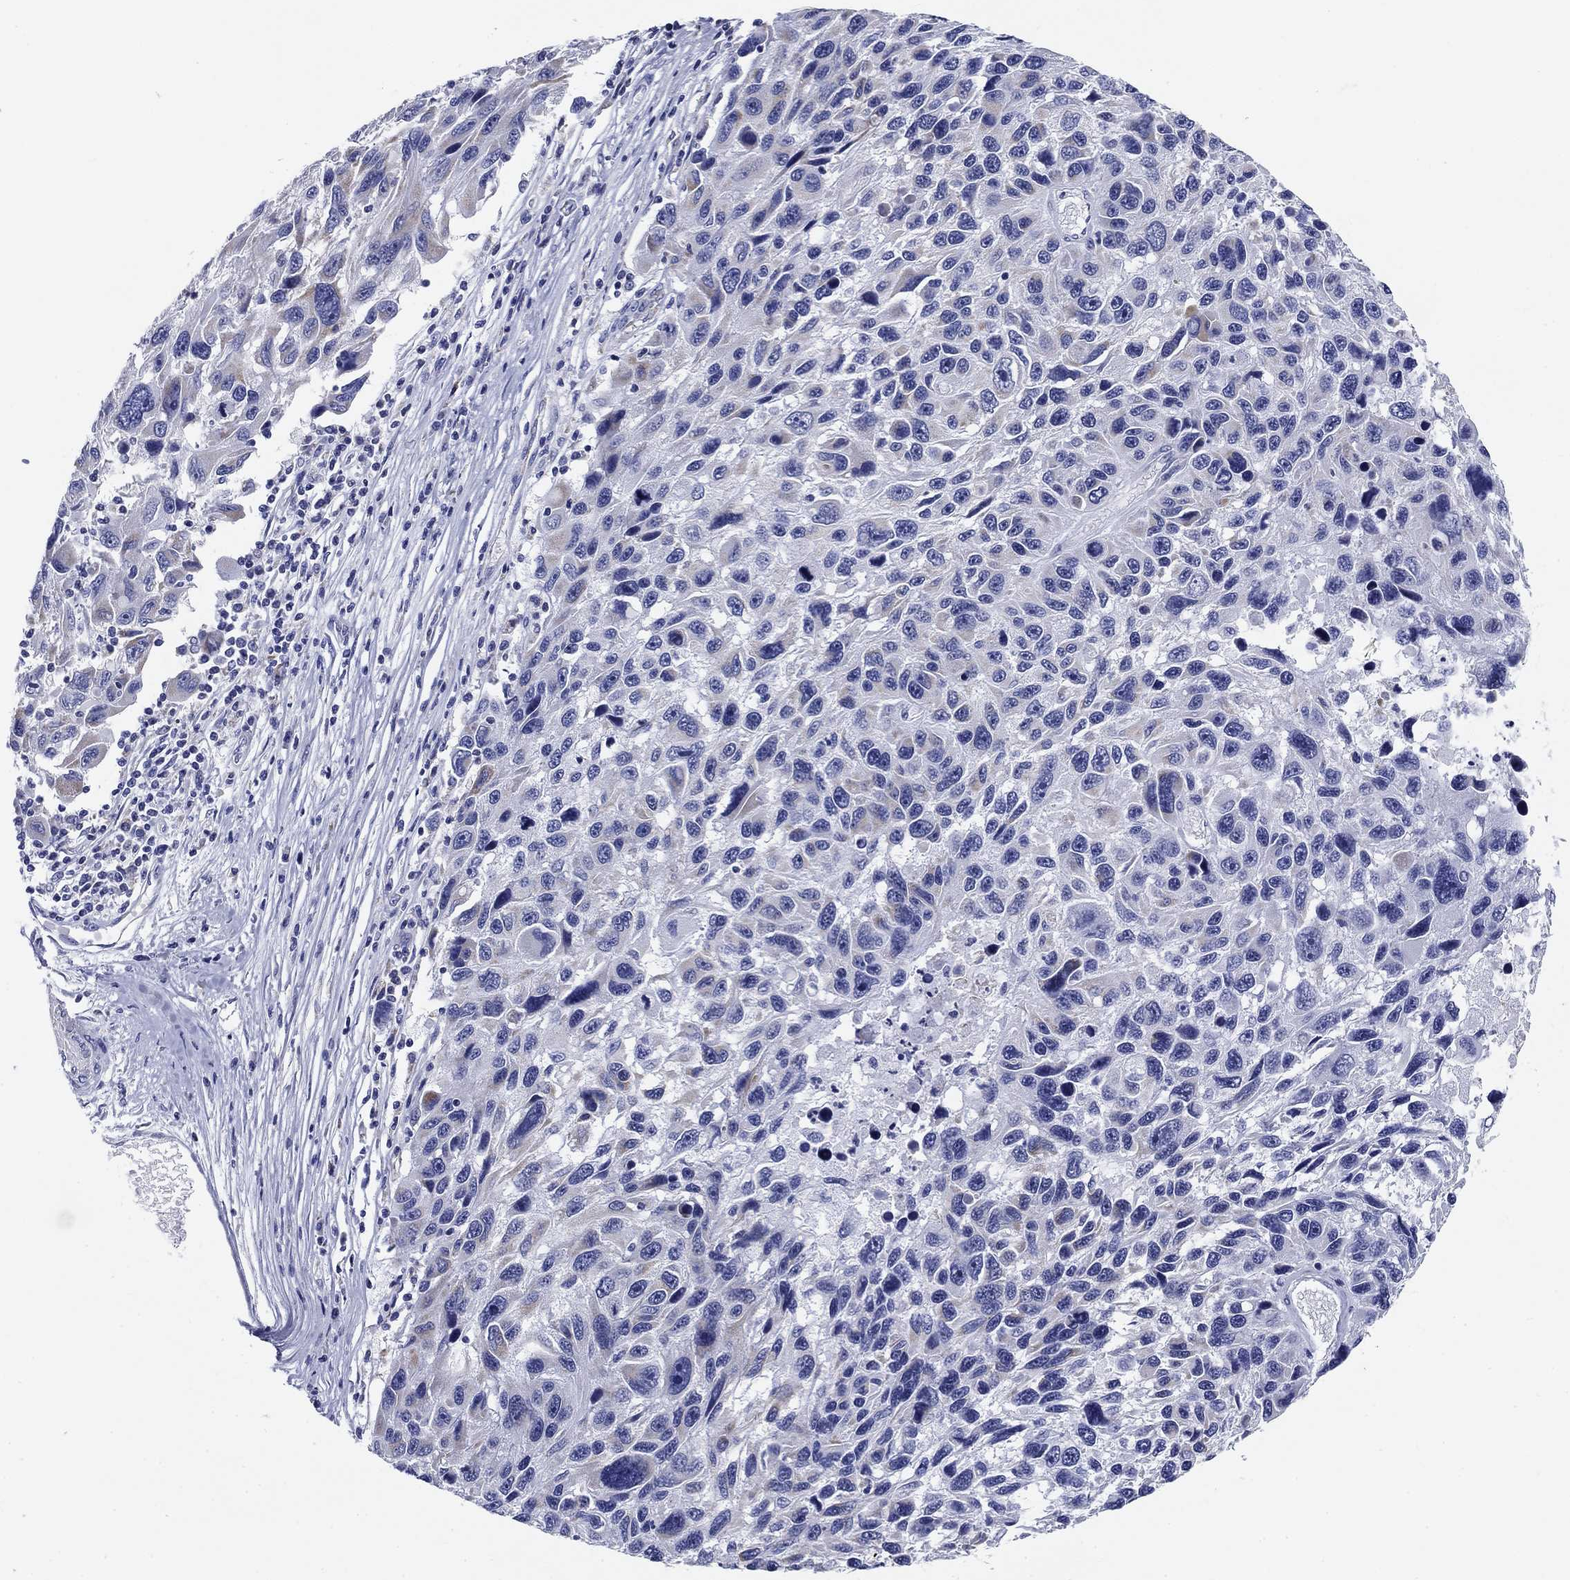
{"staining": {"intensity": "negative", "quantity": "none", "location": "none"}, "tissue": "melanoma", "cell_type": "Tumor cells", "image_type": "cancer", "snomed": [{"axis": "morphology", "description": "Malignant melanoma, NOS"}, {"axis": "topography", "description": "Skin"}], "caption": "A histopathology image of melanoma stained for a protein demonstrates no brown staining in tumor cells. The staining was performed using DAB to visualize the protein expression in brown, while the nuclei were stained in blue with hematoxylin (Magnification: 20x).", "gene": "UPB1", "patient": {"sex": "male", "age": 53}}